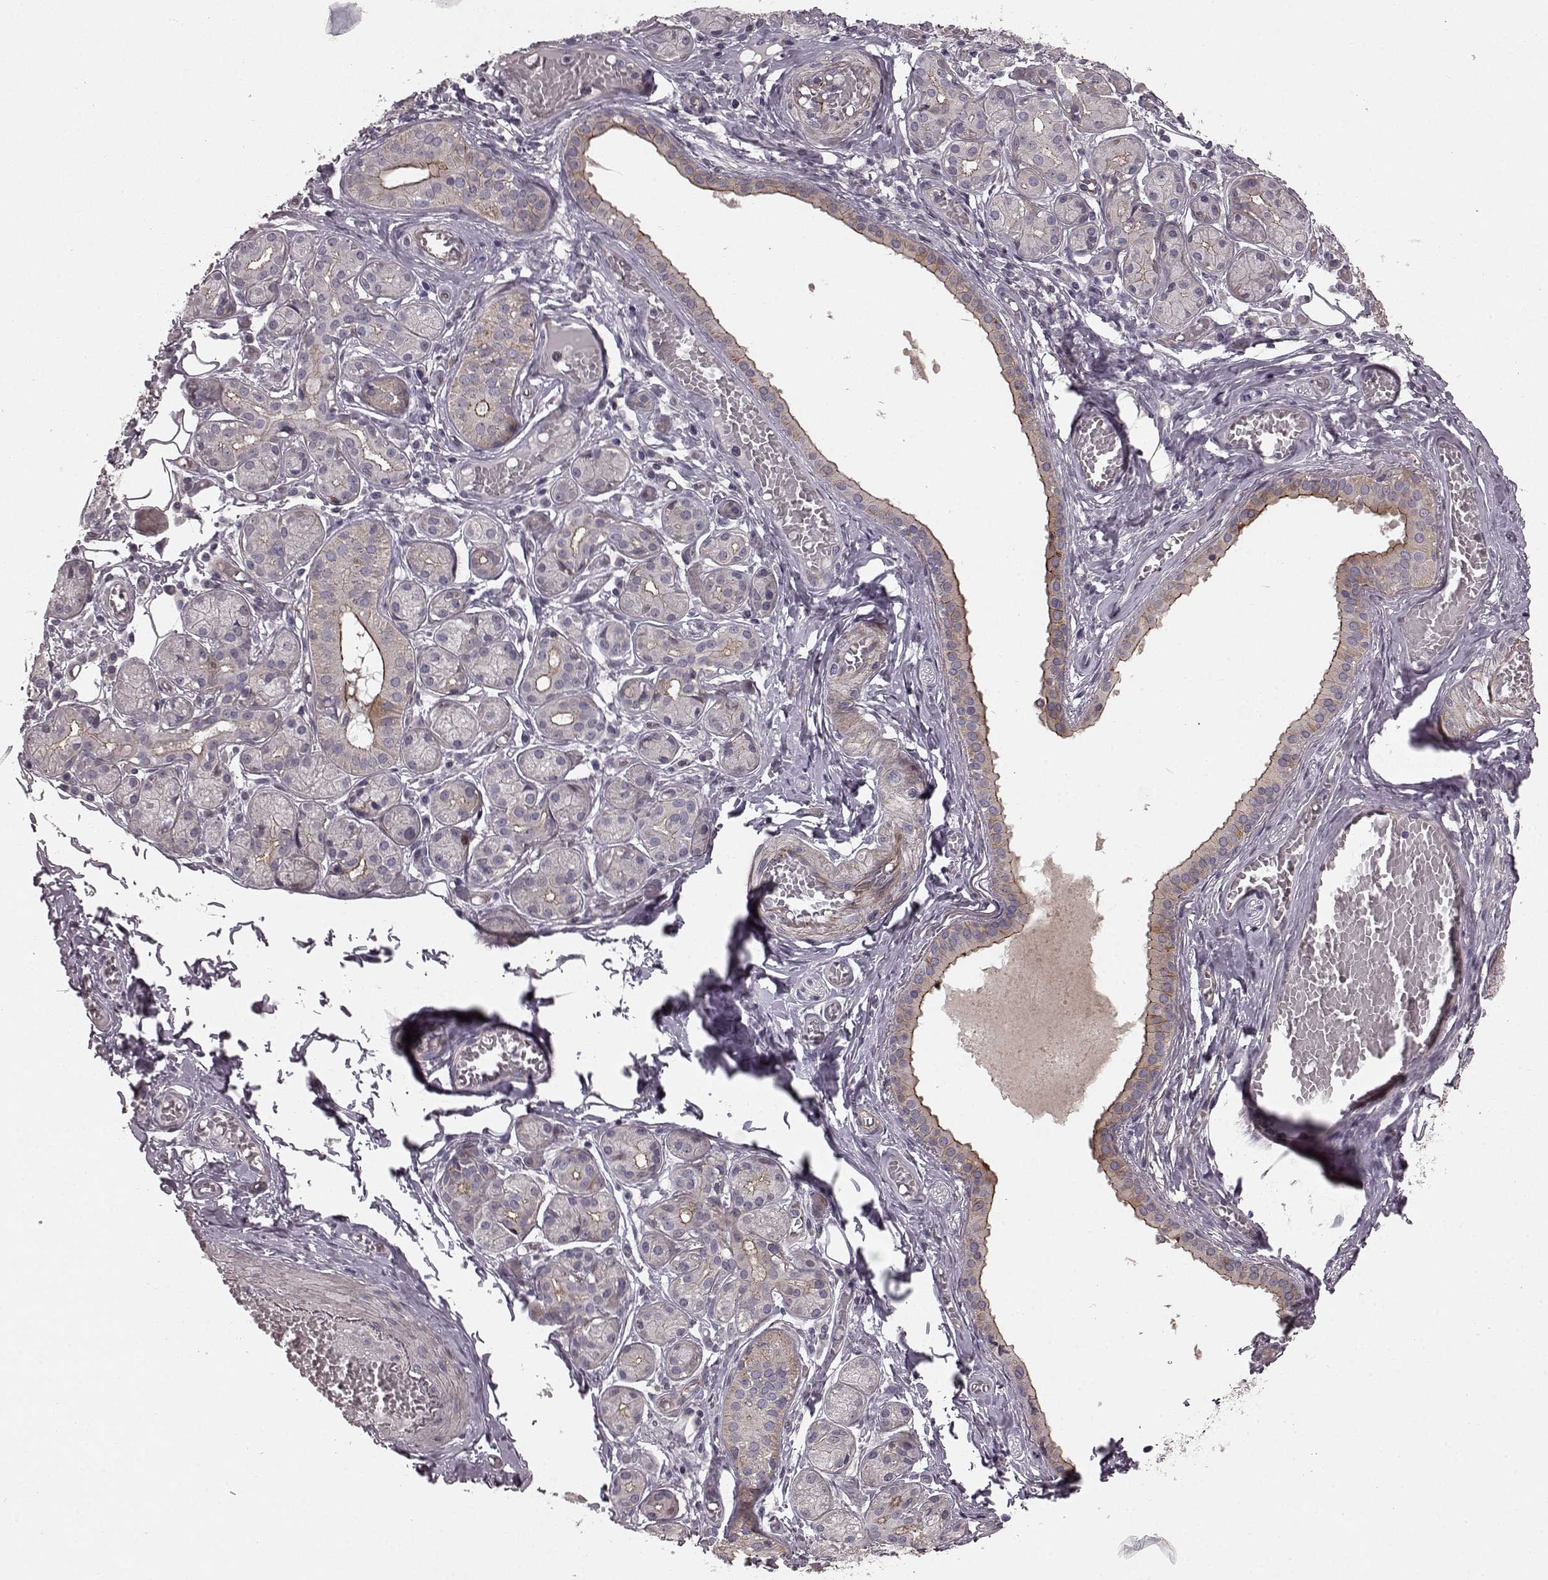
{"staining": {"intensity": "moderate", "quantity": "<25%", "location": "cytoplasmic/membranous"}, "tissue": "salivary gland", "cell_type": "Glandular cells", "image_type": "normal", "snomed": [{"axis": "morphology", "description": "Normal tissue, NOS"}, {"axis": "topography", "description": "Salivary gland"}, {"axis": "topography", "description": "Peripheral nerve tissue"}], "caption": "Glandular cells show low levels of moderate cytoplasmic/membranous positivity in about <25% of cells in unremarkable human salivary gland.", "gene": "SLC22A18", "patient": {"sex": "male", "age": 71}}